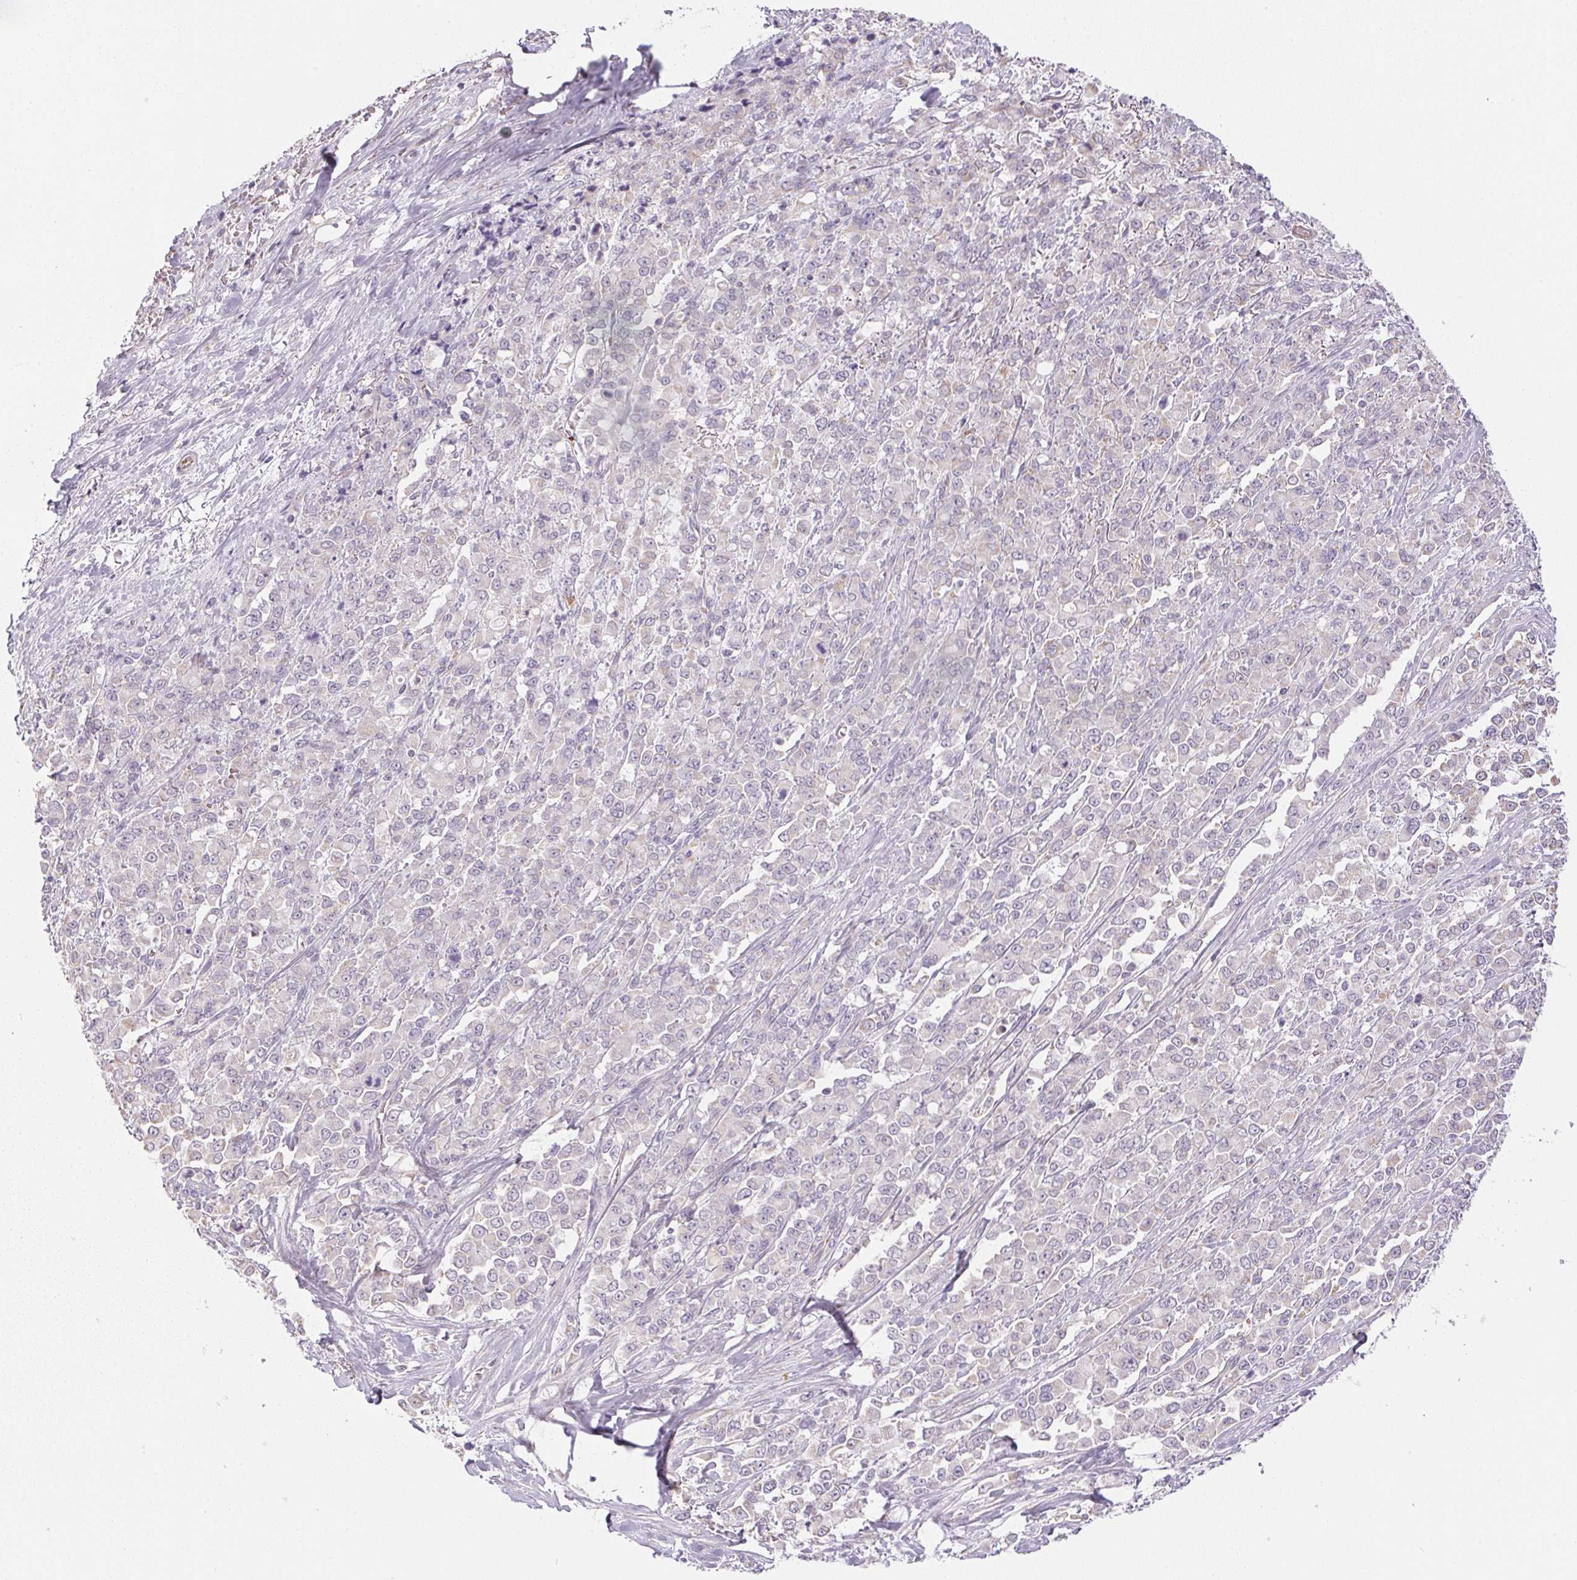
{"staining": {"intensity": "negative", "quantity": "none", "location": "none"}, "tissue": "stomach cancer", "cell_type": "Tumor cells", "image_type": "cancer", "snomed": [{"axis": "morphology", "description": "Adenocarcinoma, NOS"}, {"axis": "topography", "description": "Stomach"}], "caption": "There is no significant positivity in tumor cells of adenocarcinoma (stomach).", "gene": "SMYD1", "patient": {"sex": "female", "age": 76}}